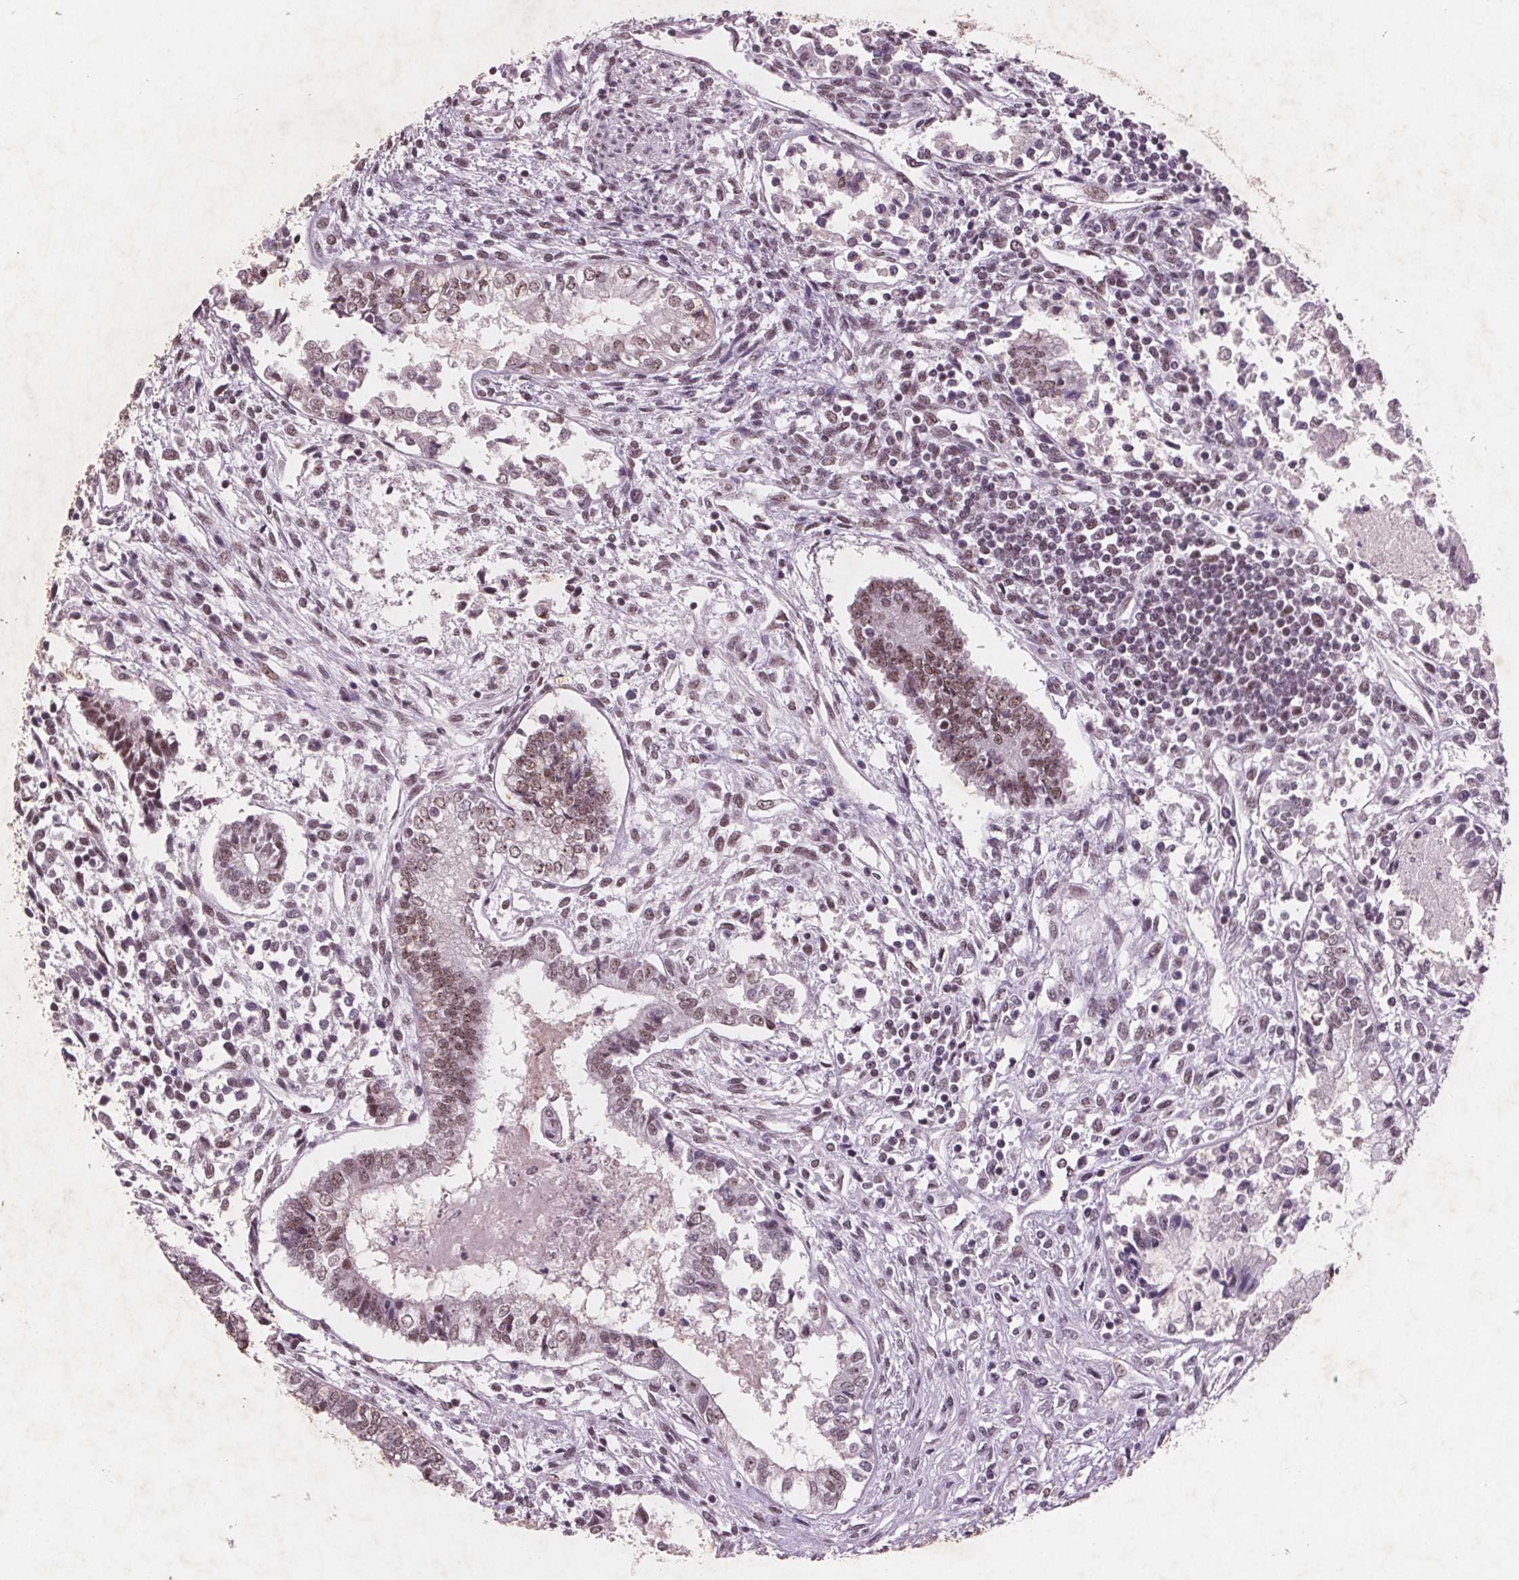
{"staining": {"intensity": "weak", "quantity": ">75%", "location": "nuclear"}, "tissue": "testis cancer", "cell_type": "Tumor cells", "image_type": "cancer", "snomed": [{"axis": "morphology", "description": "Carcinoma, Embryonal, NOS"}, {"axis": "topography", "description": "Testis"}], "caption": "Testis cancer (embryonal carcinoma) stained for a protein (brown) displays weak nuclear positive expression in approximately >75% of tumor cells.", "gene": "RPS6KA2", "patient": {"sex": "male", "age": 37}}